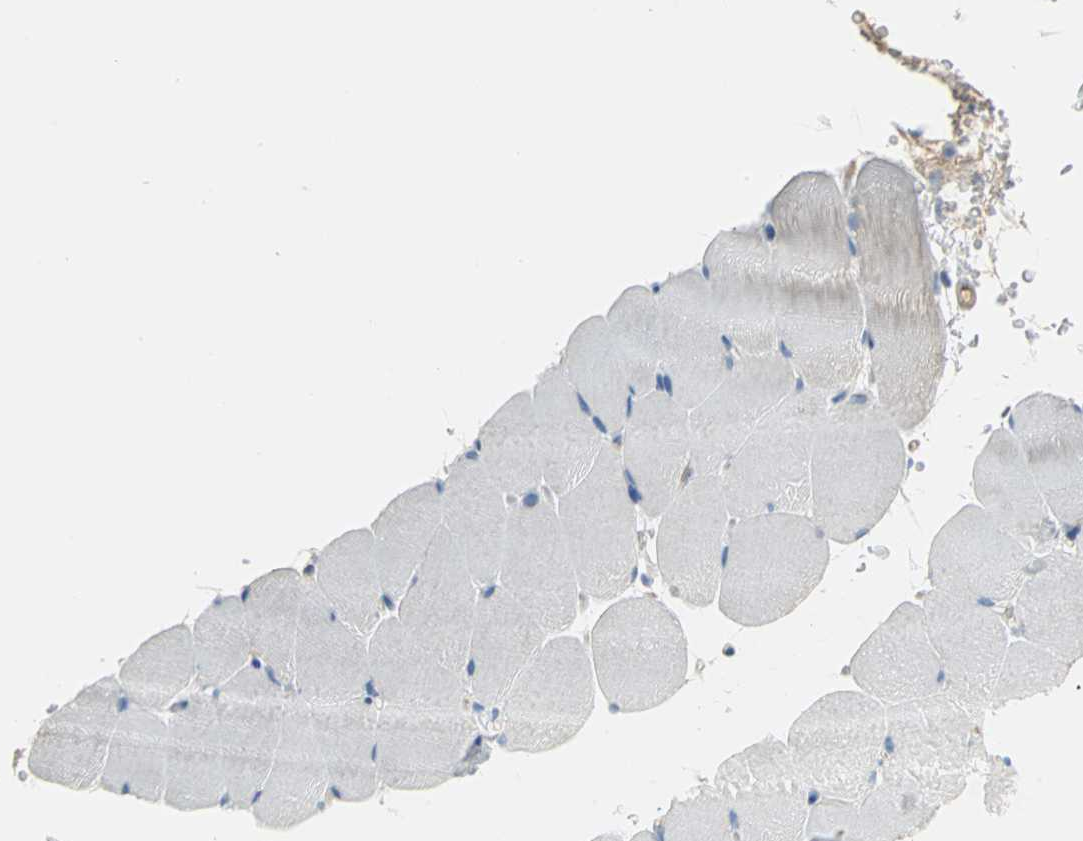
{"staining": {"intensity": "negative", "quantity": "none", "location": "none"}, "tissue": "skeletal muscle", "cell_type": "Myocytes", "image_type": "normal", "snomed": [{"axis": "morphology", "description": "Normal tissue, NOS"}, {"axis": "topography", "description": "Skeletal muscle"}], "caption": "Human skeletal muscle stained for a protein using IHC reveals no positivity in myocytes.", "gene": "ALOX15", "patient": {"sex": "female", "age": 37}}